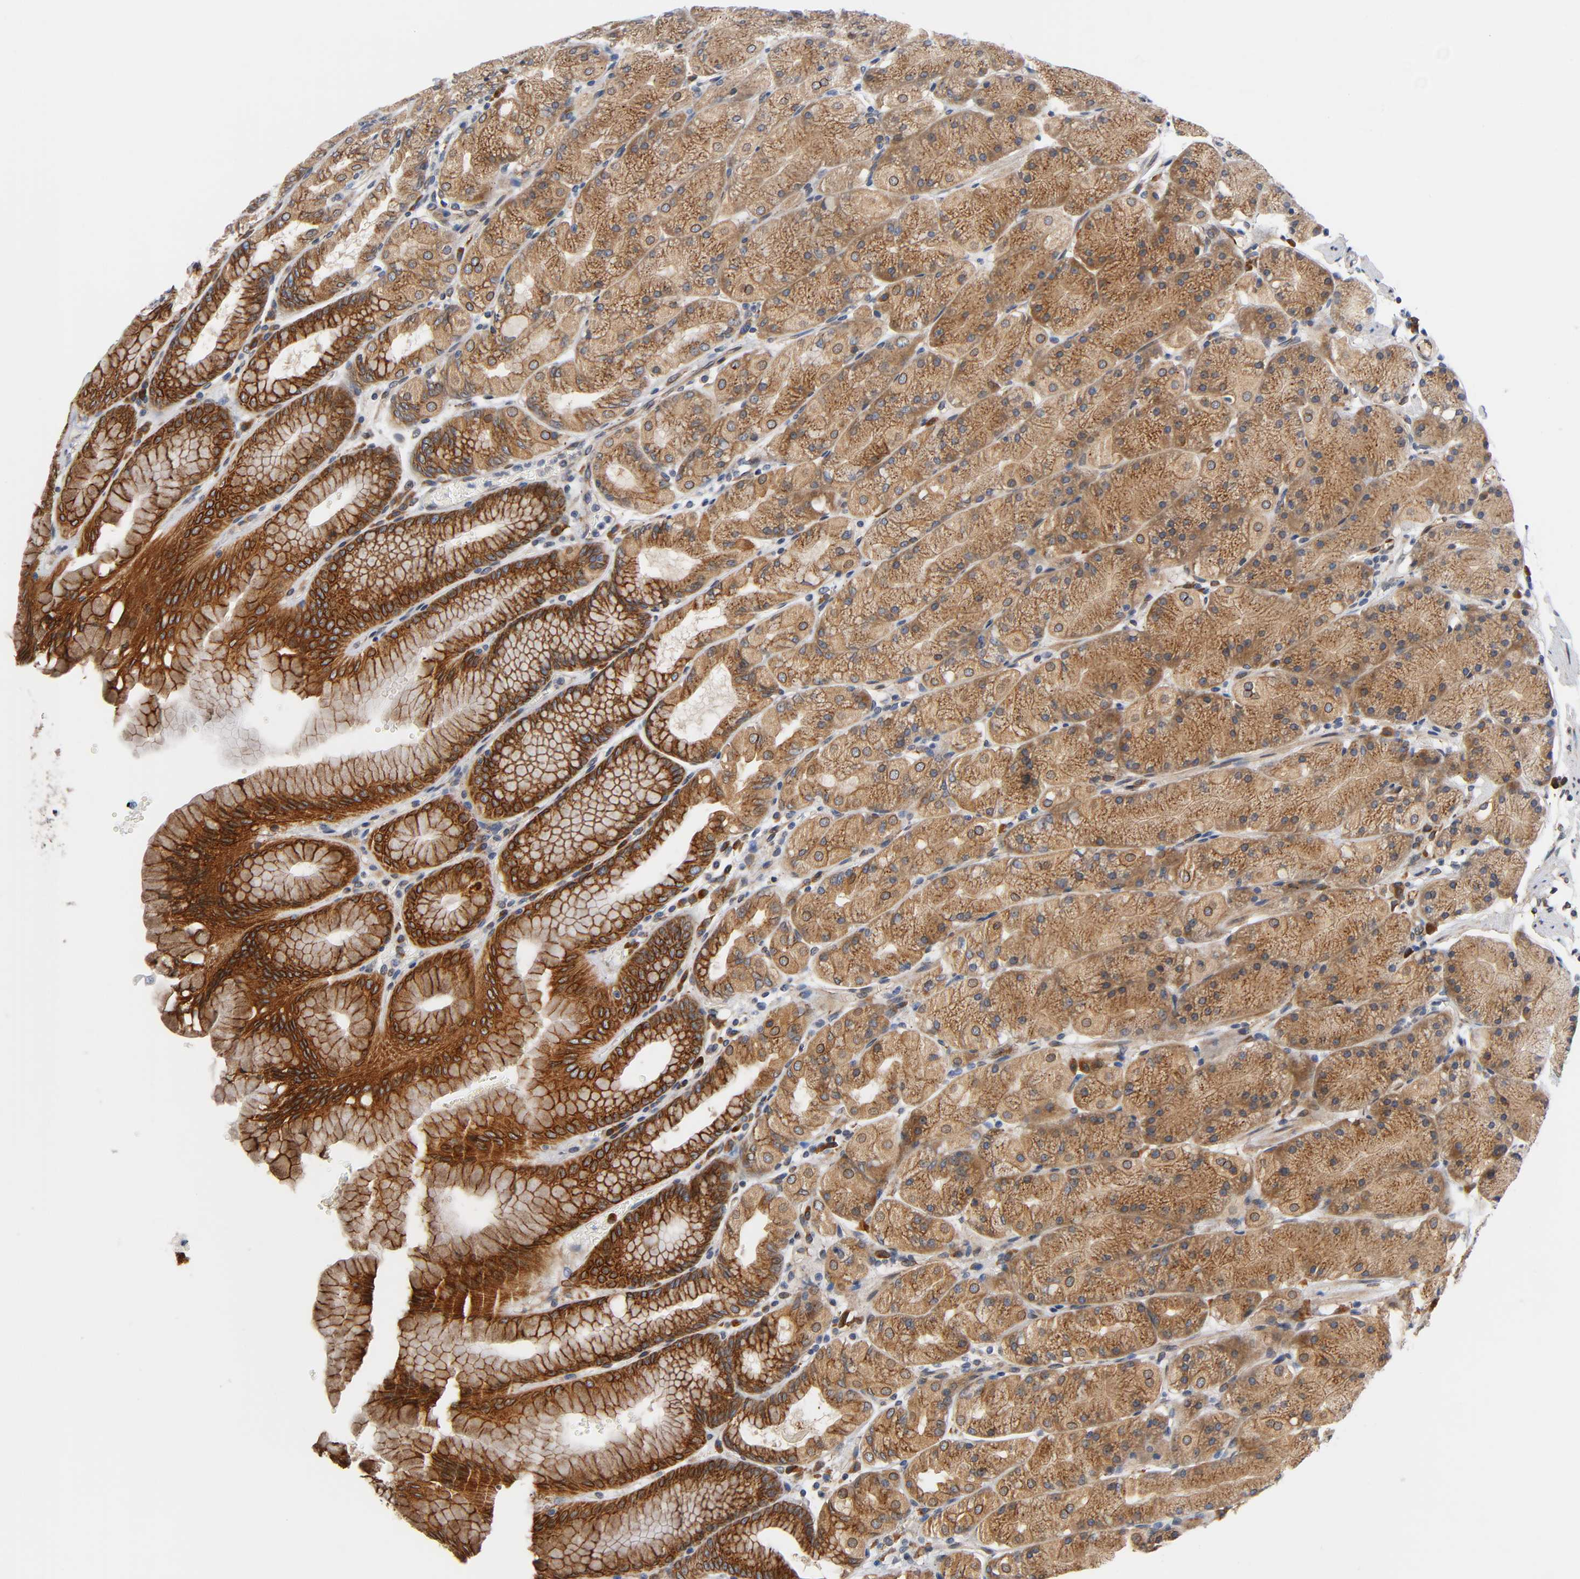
{"staining": {"intensity": "strong", "quantity": ">75%", "location": "cytoplasmic/membranous"}, "tissue": "stomach", "cell_type": "Glandular cells", "image_type": "normal", "snomed": [{"axis": "morphology", "description": "Normal tissue, NOS"}, {"axis": "topography", "description": "Stomach, upper"}, {"axis": "topography", "description": "Stomach"}], "caption": "Glandular cells reveal high levels of strong cytoplasmic/membranous positivity in approximately >75% of cells in benign stomach.", "gene": "ASB6", "patient": {"sex": "male", "age": 76}}